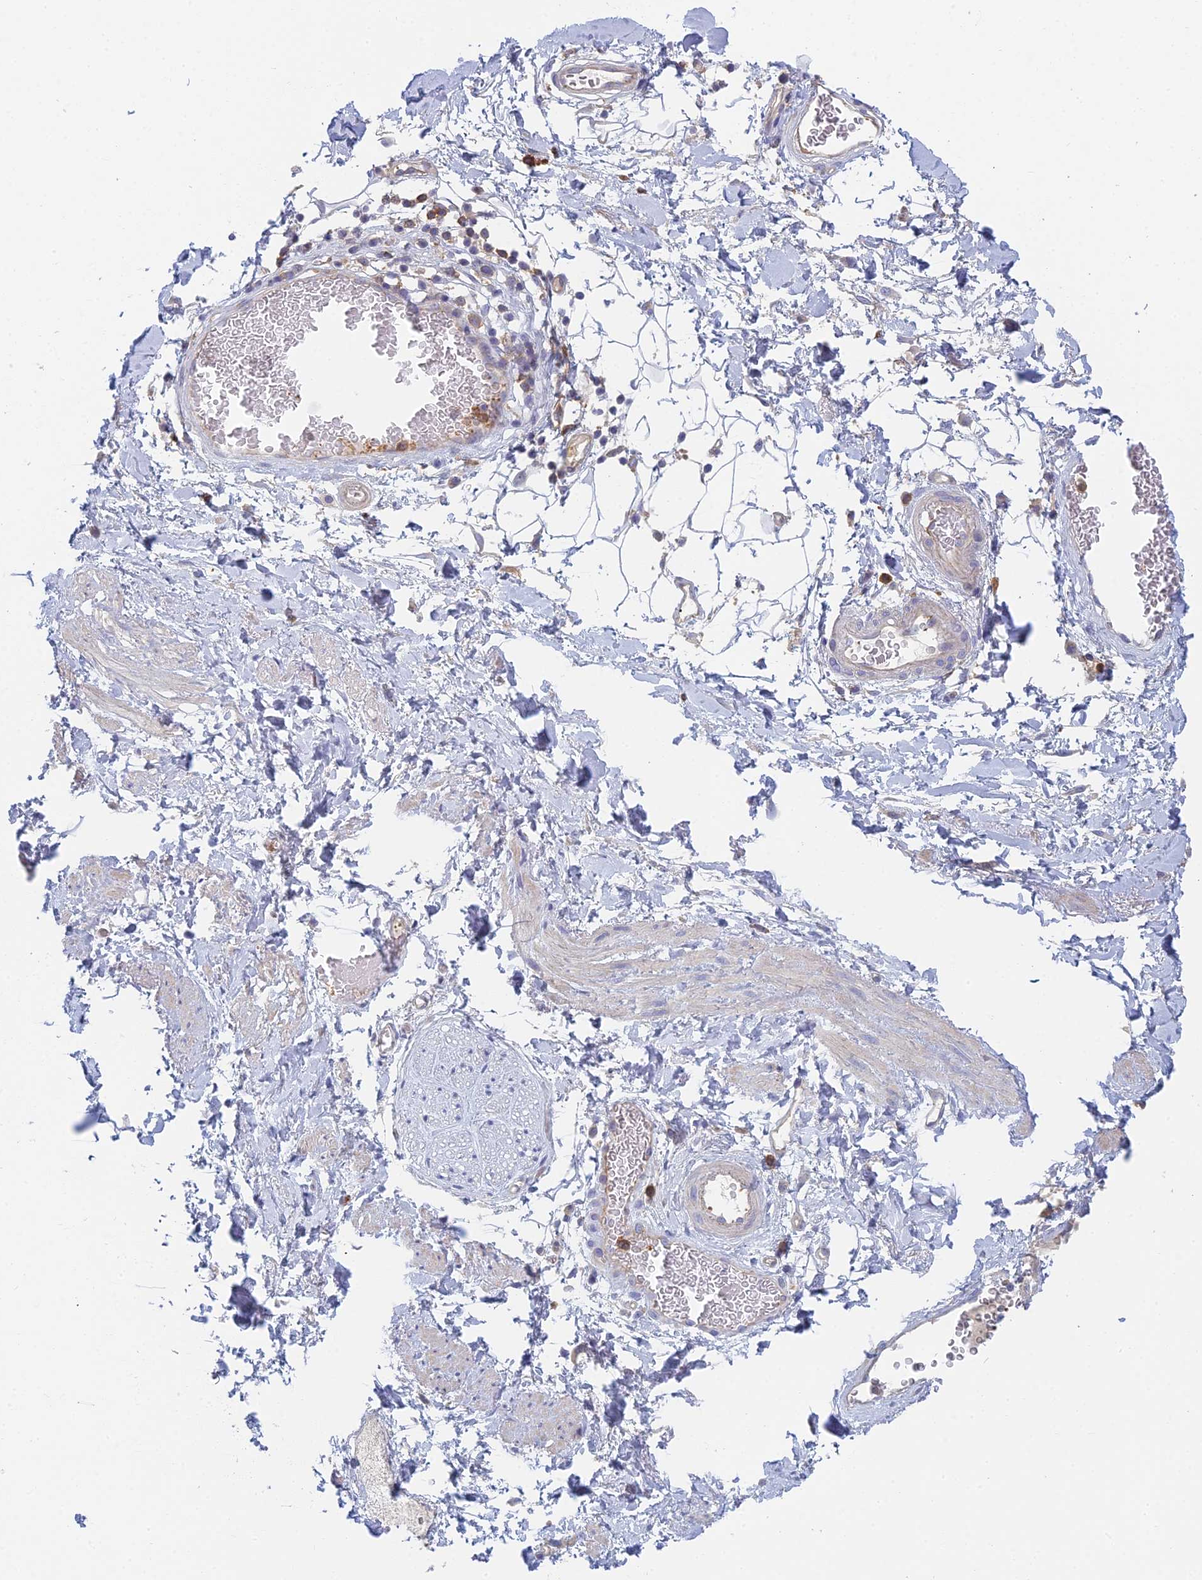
{"staining": {"intensity": "negative", "quantity": "none", "location": "none"}, "tissue": "adipose tissue", "cell_type": "Adipocytes", "image_type": "normal", "snomed": [{"axis": "morphology", "description": "Normal tissue, NOS"}, {"axis": "morphology", "description": "Adenocarcinoma, NOS"}, {"axis": "topography", "description": "Rectum"}, {"axis": "topography", "description": "Vagina"}, {"axis": "topography", "description": "Peripheral nerve tissue"}], "caption": "Immunohistochemistry (IHC) histopathology image of benign human adipose tissue stained for a protein (brown), which demonstrates no expression in adipocytes.", "gene": "STRN4", "patient": {"sex": "female", "age": 71}}